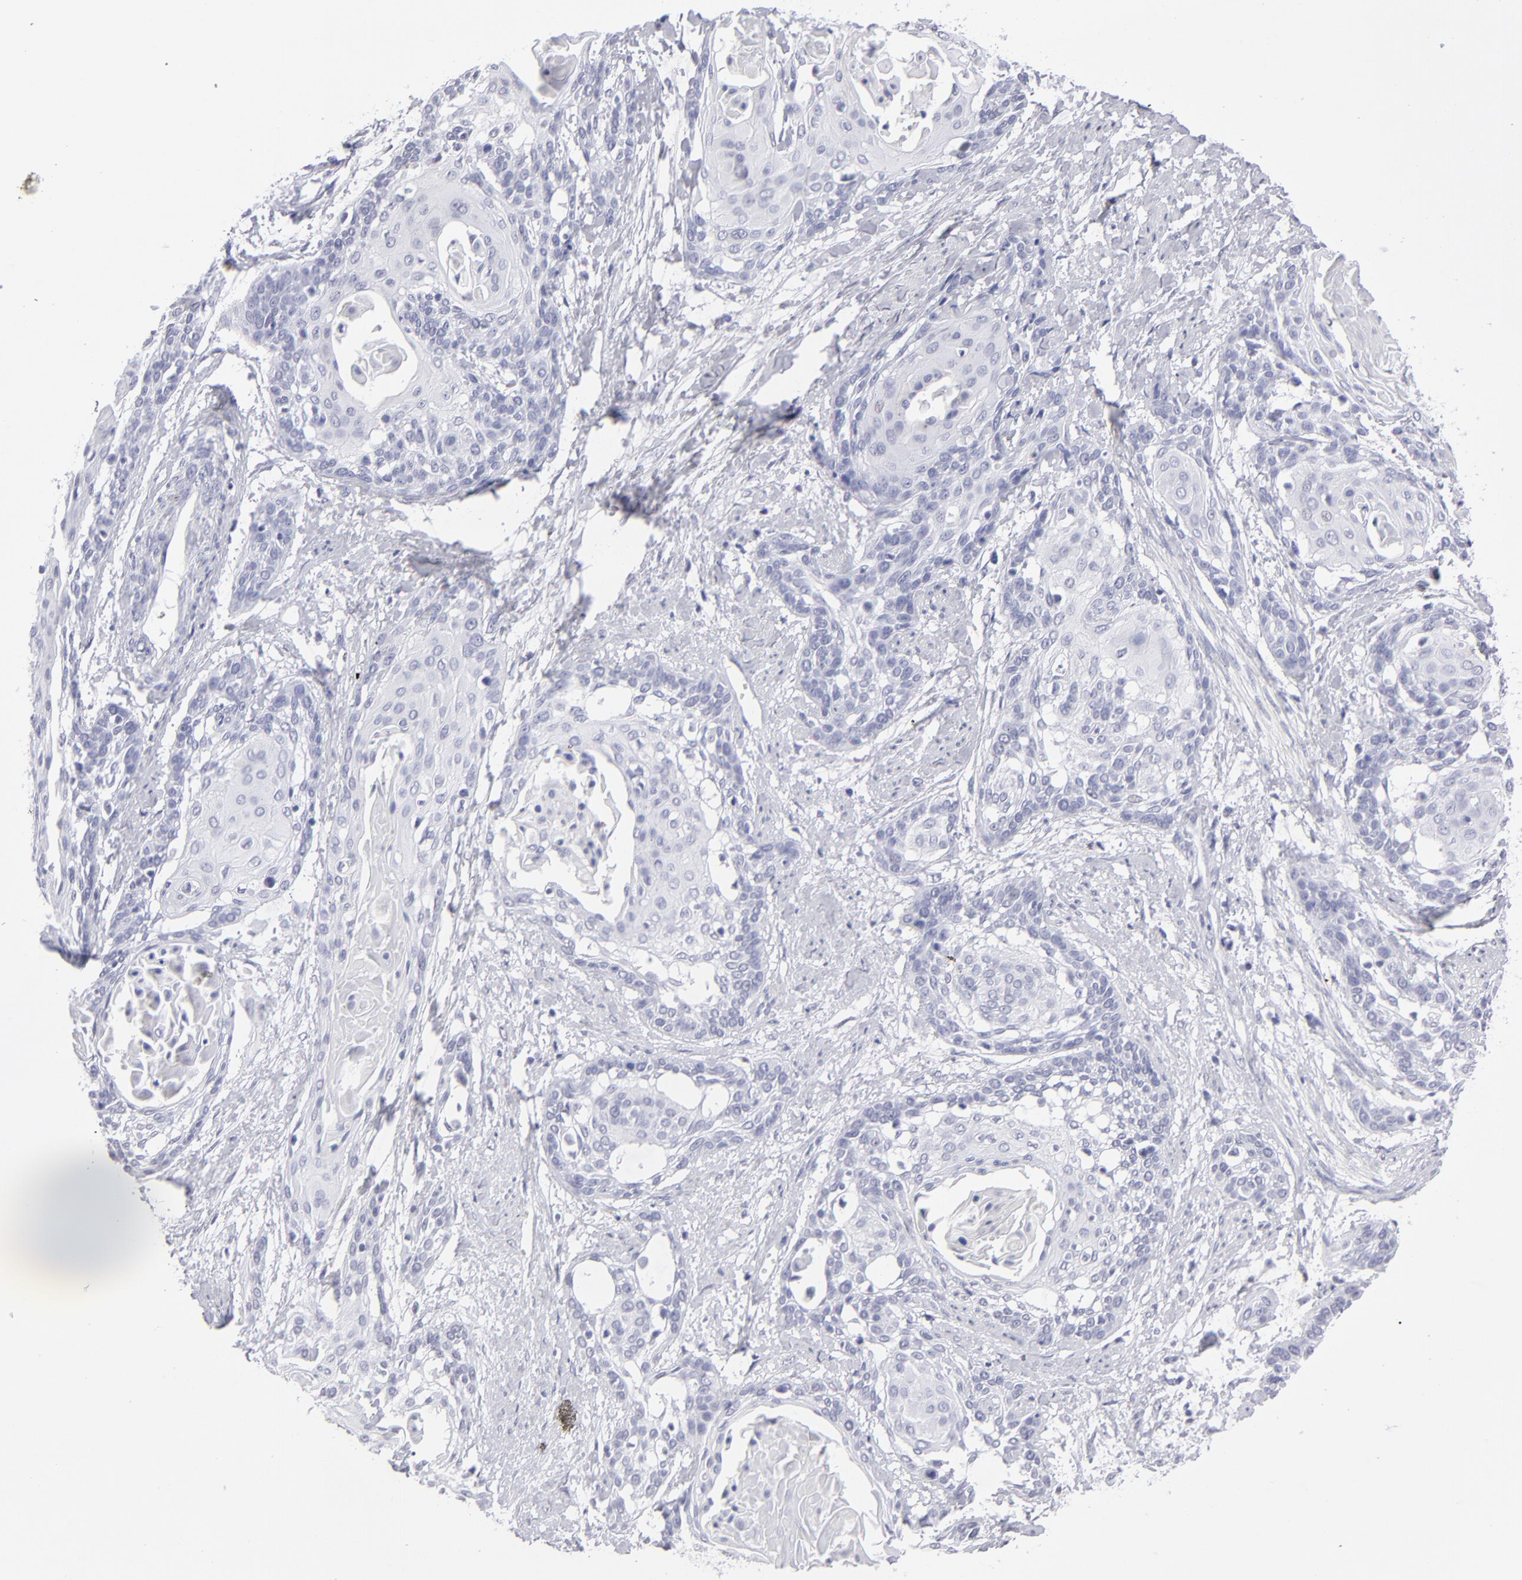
{"staining": {"intensity": "negative", "quantity": "none", "location": "none"}, "tissue": "cervical cancer", "cell_type": "Tumor cells", "image_type": "cancer", "snomed": [{"axis": "morphology", "description": "Squamous cell carcinoma, NOS"}, {"axis": "topography", "description": "Cervix"}], "caption": "An image of human cervical cancer is negative for staining in tumor cells.", "gene": "ALDOB", "patient": {"sex": "female", "age": 57}}